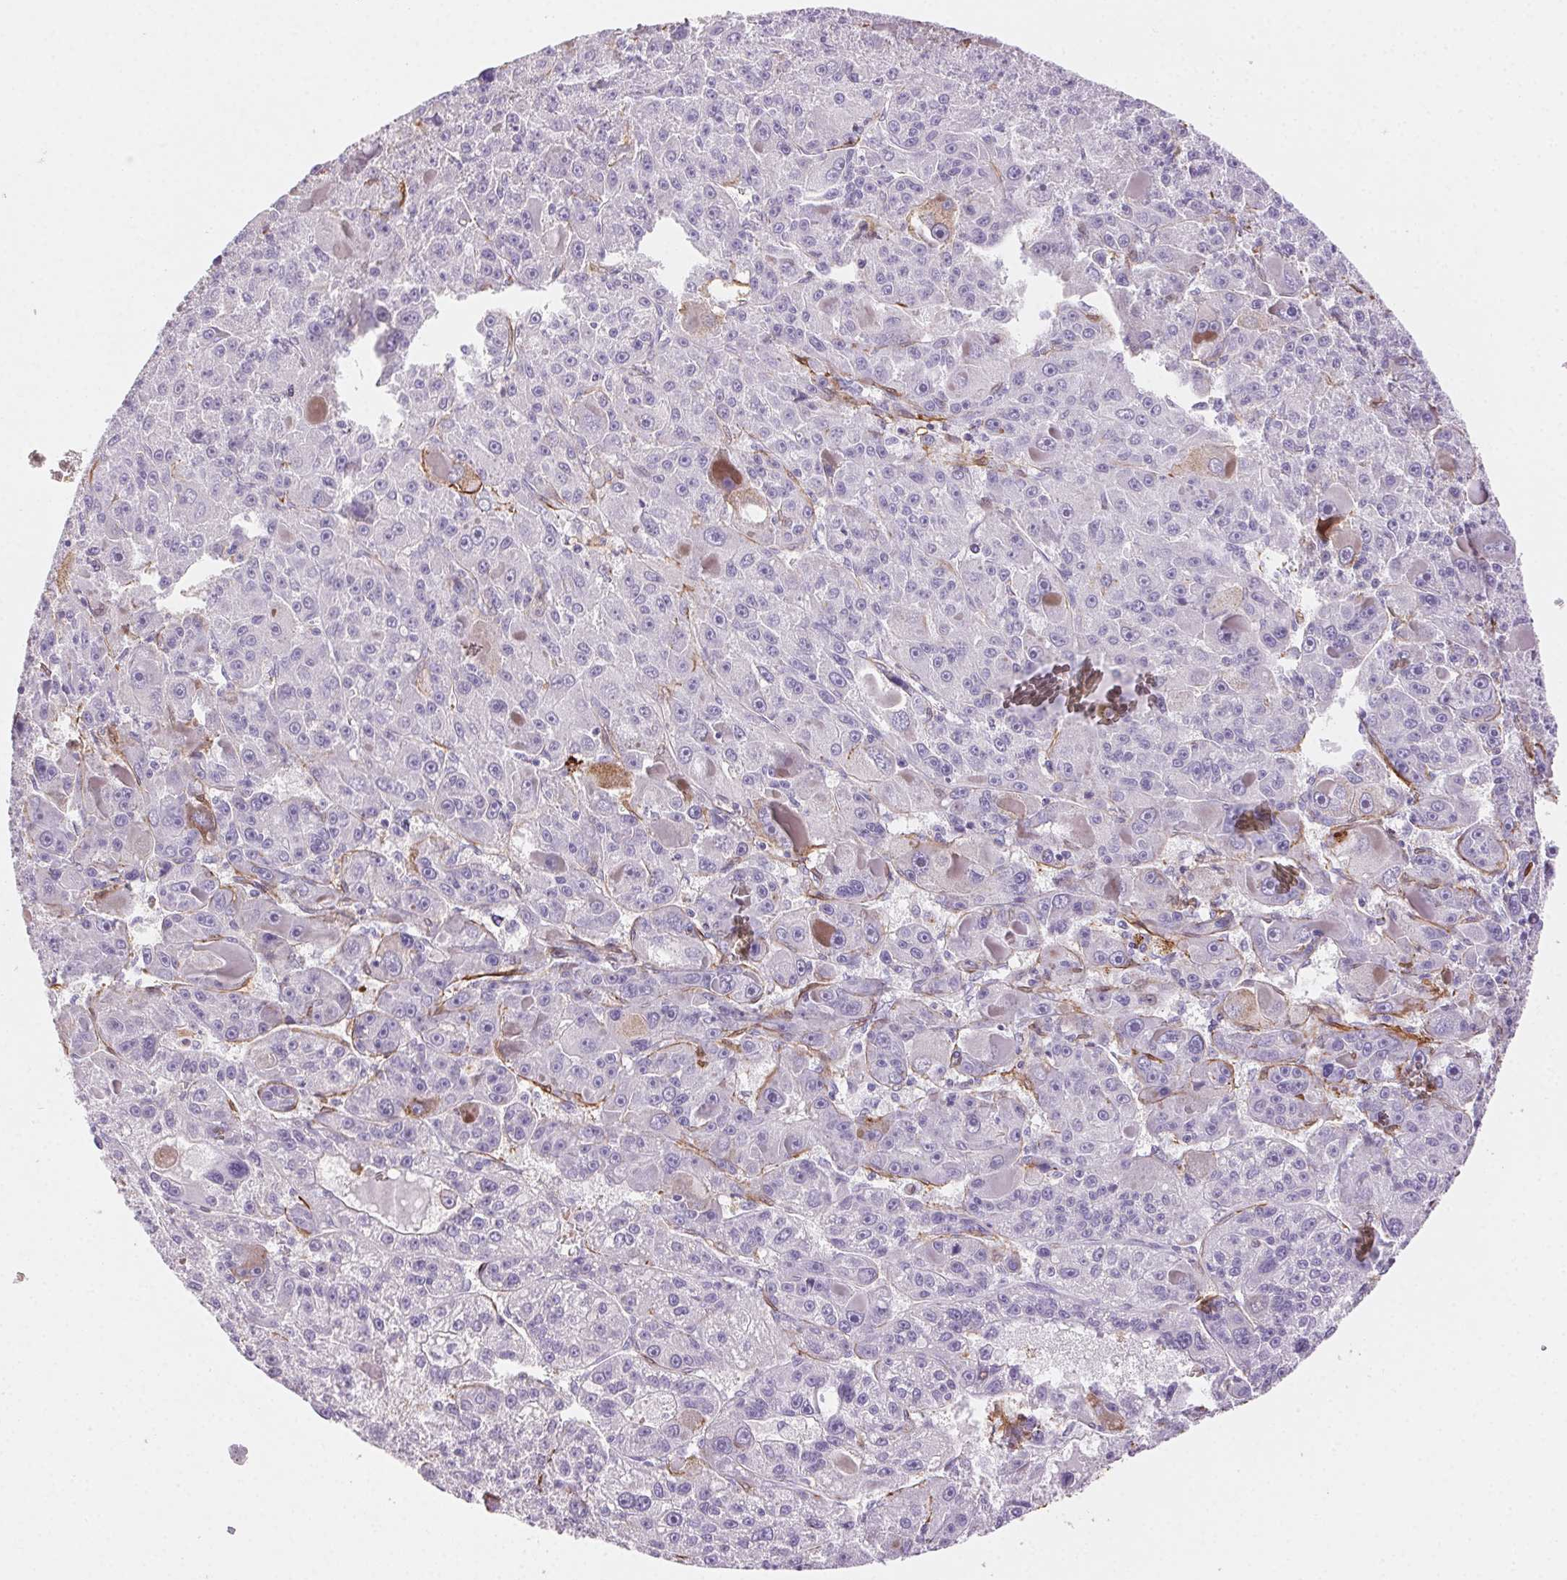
{"staining": {"intensity": "weak", "quantity": "<25%", "location": "cytoplasmic/membranous"}, "tissue": "liver cancer", "cell_type": "Tumor cells", "image_type": "cancer", "snomed": [{"axis": "morphology", "description": "Carcinoma, Hepatocellular, NOS"}, {"axis": "topography", "description": "Liver"}], "caption": "A histopathology image of liver cancer stained for a protein demonstrates no brown staining in tumor cells.", "gene": "GPX8", "patient": {"sex": "male", "age": 76}}